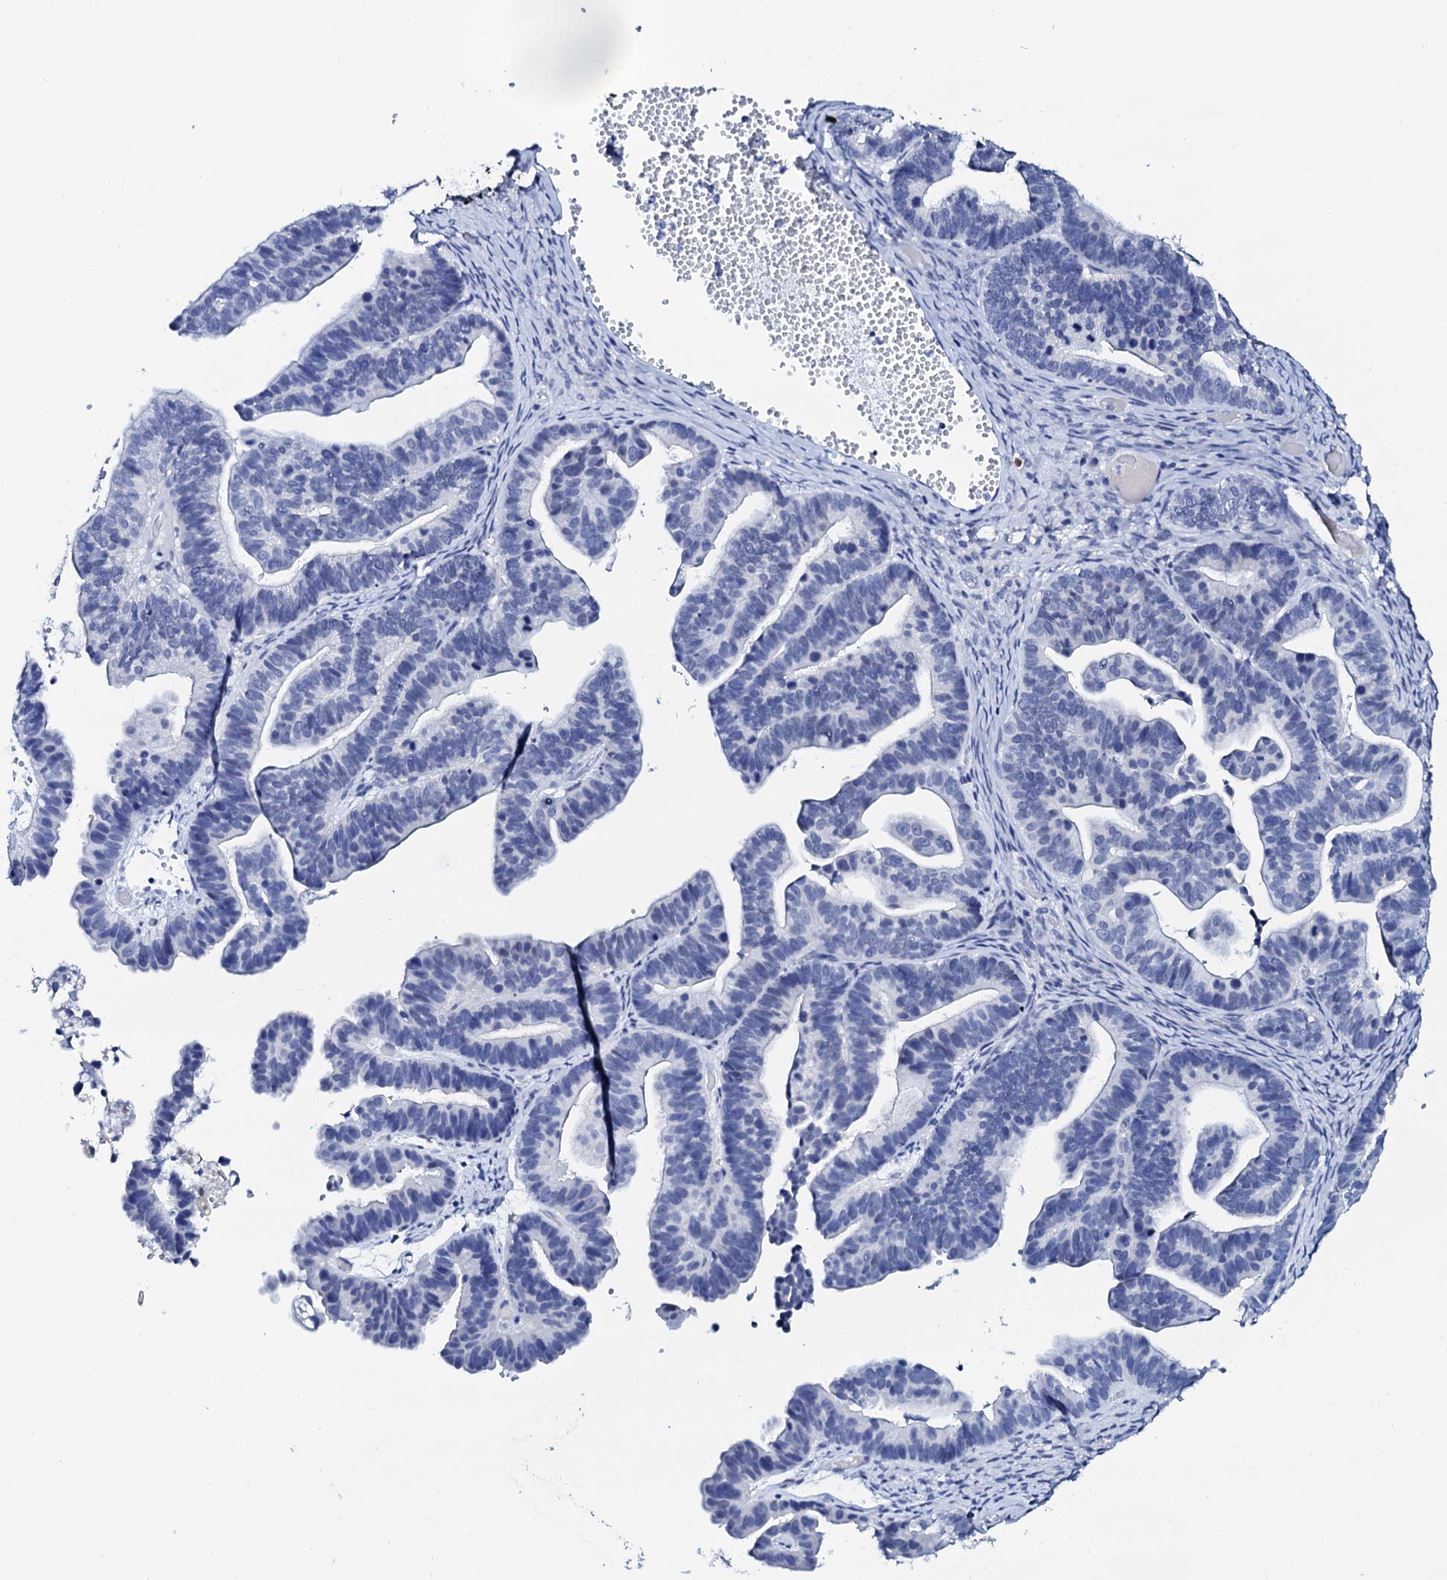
{"staining": {"intensity": "negative", "quantity": "none", "location": "none"}, "tissue": "ovarian cancer", "cell_type": "Tumor cells", "image_type": "cancer", "snomed": [{"axis": "morphology", "description": "Cystadenocarcinoma, serous, NOS"}, {"axis": "topography", "description": "Ovary"}], "caption": "DAB (3,3'-diaminobenzidine) immunohistochemical staining of human ovarian cancer (serous cystadenocarcinoma) reveals no significant expression in tumor cells. (Brightfield microscopy of DAB immunohistochemistry at high magnification).", "gene": "SPATA19", "patient": {"sex": "female", "age": 56}}